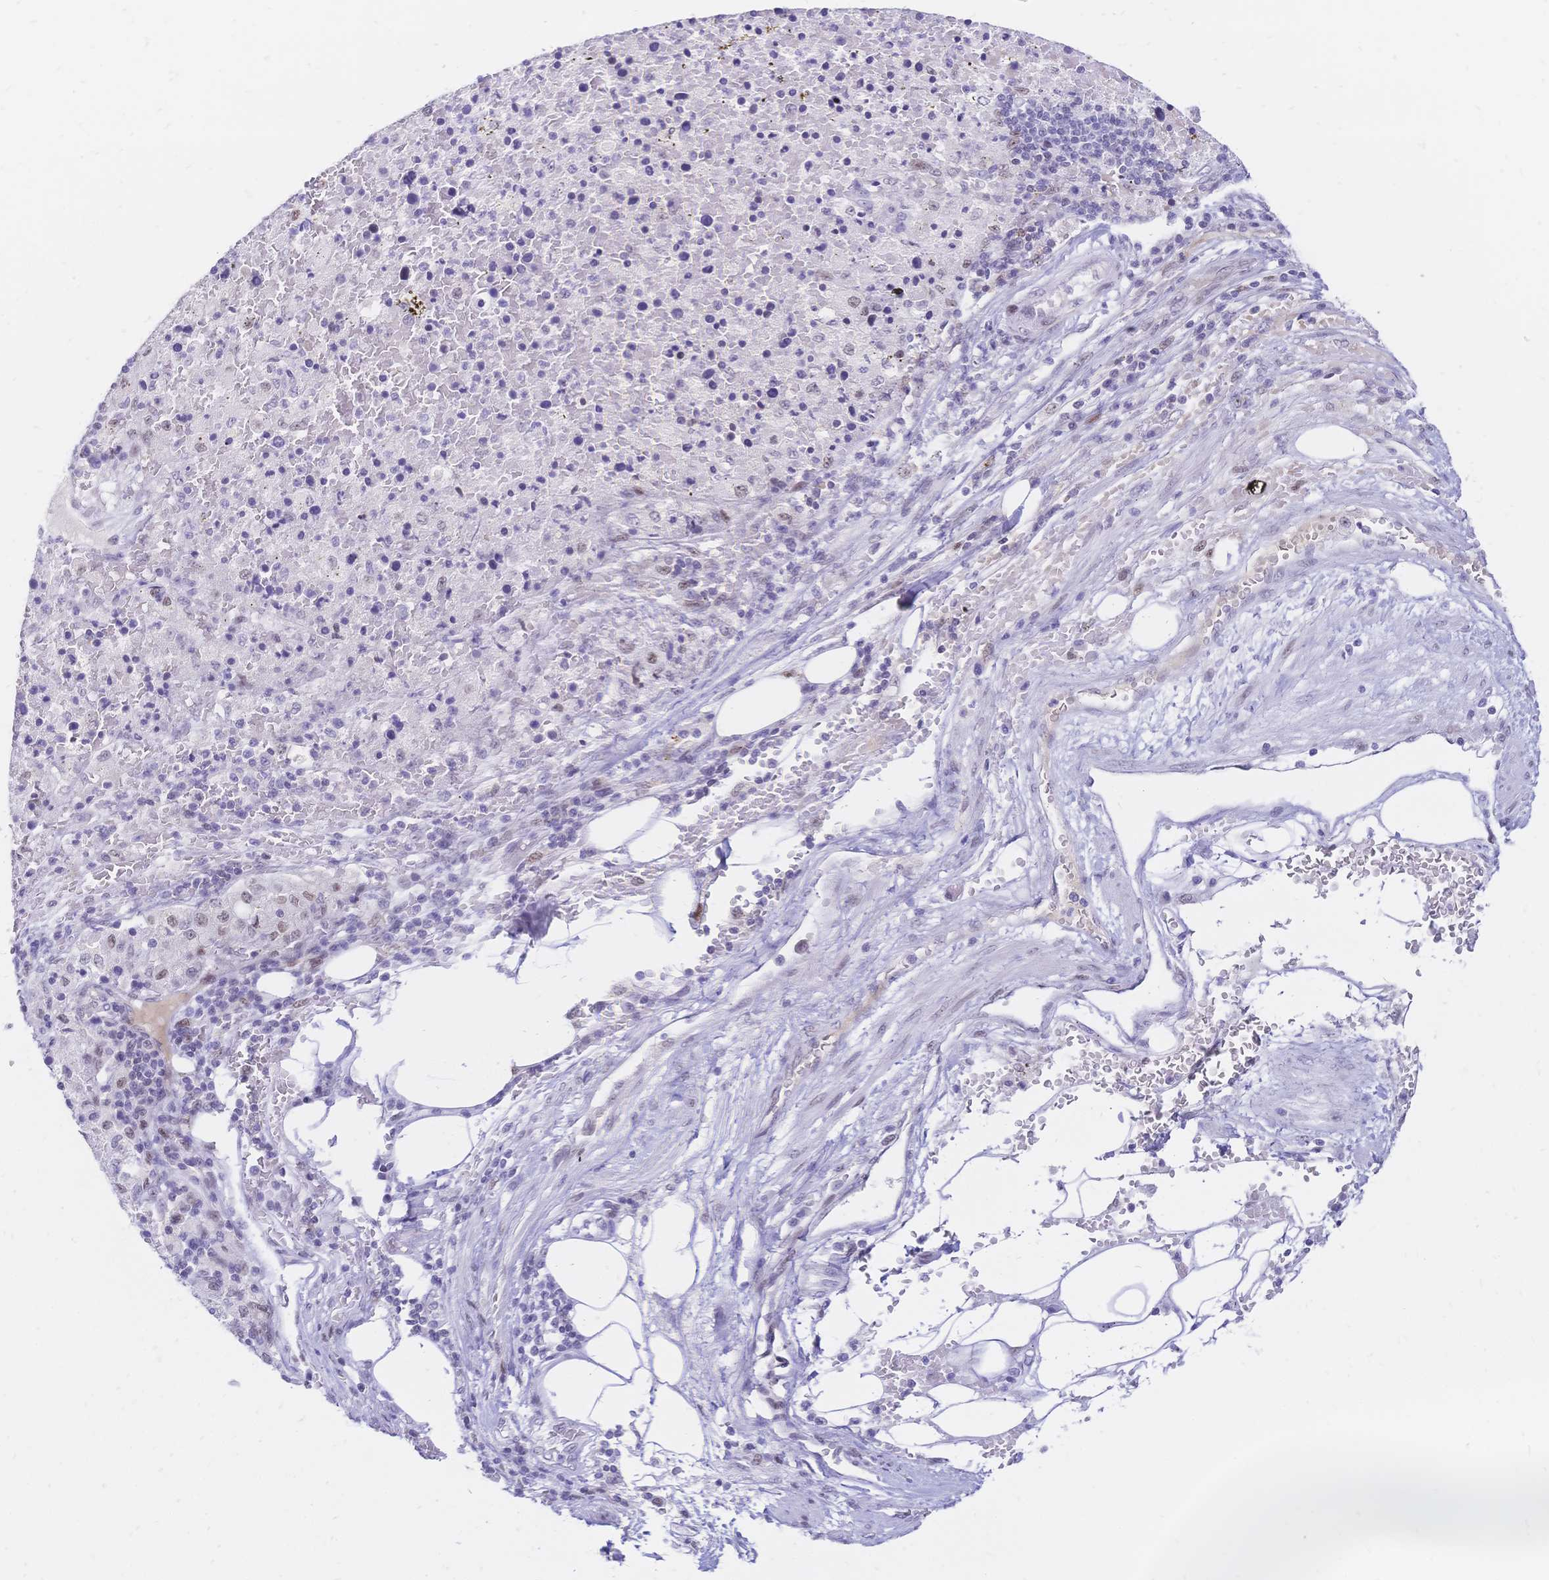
{"staining": {"intensity": "negative", "quantity": "none", "location": "none"}, "tissue": "pancreatic cancer", "cell_type": "Tumor cells", "image_type": "cancer", "snomed": [{"axis": "morphology", "description": "Adenocarcinoma, NOS"}, {"axis": "topography", "description": "Pancreas"}], "caption": "Pancreatic cancer (adenocarcinoma) was stained to show a protein in brown. There is no significant expression in tumor cells. (DAB IHC, high magnification).", "gene": "NFIC", "patient": {"sex": "female", "age": 61}}